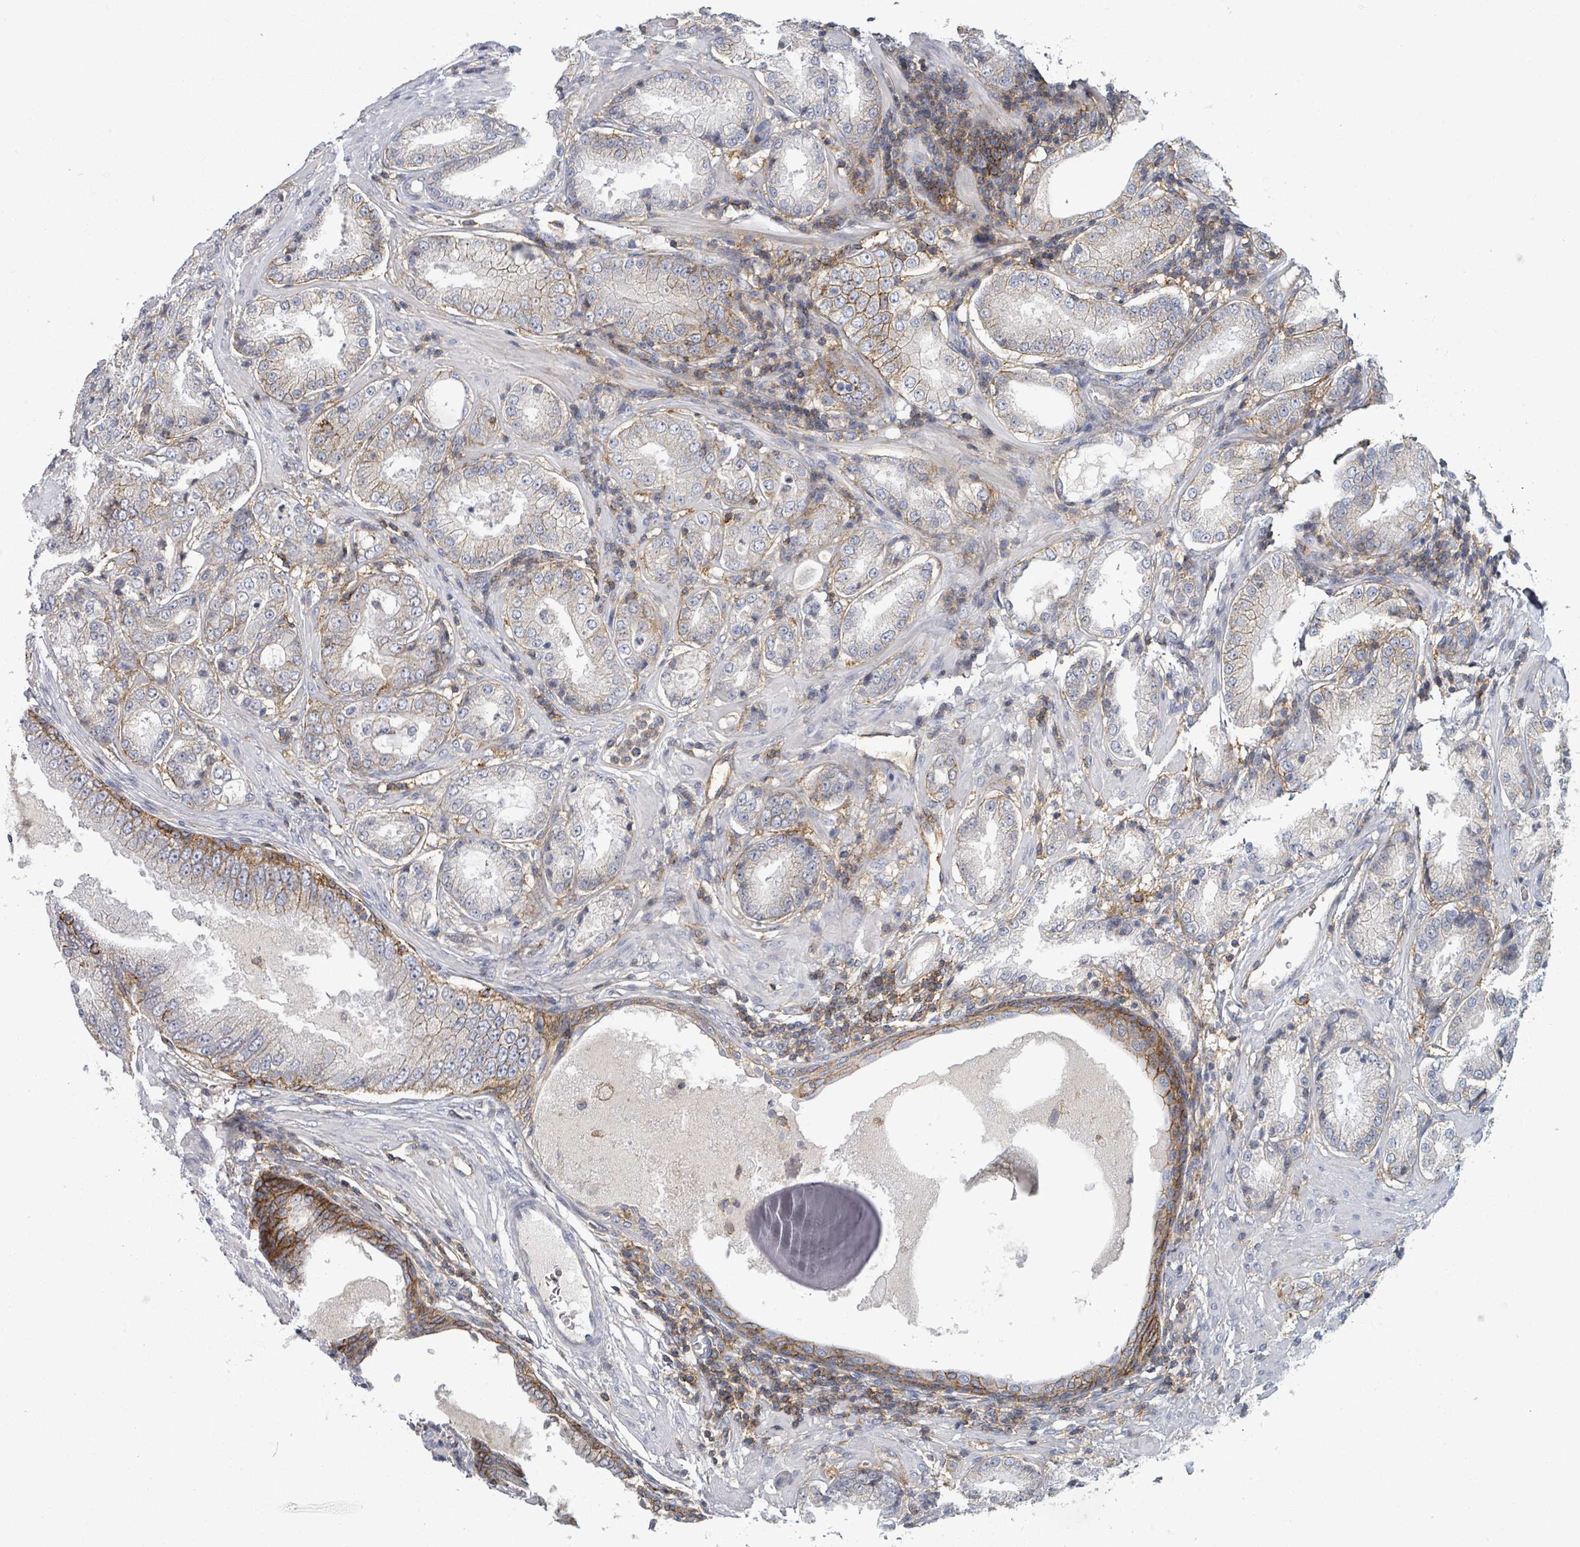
{"staining": {"intensity": "moderate", "quantity": "<25%", "location": "cytoplasmic/membranous"}, "tissue": "prostate cancer", "cell_type": "Tumor cells", "image_type": "cancer", "snomed": [{"axis": "morphology", "description": "Adenocarcinoma, Low grade"}, {"axis": "topography", "description": "Prostate"}], "caption": "The micrograph reveals a brown stain indicating the presence of a protein in the cytoplasmic/membranous of tumor cells in adenocarcinoma (low-grade) (prostate).", "gene": "TNFRSF14", "patient": {"sex": "male", "age": 59}}